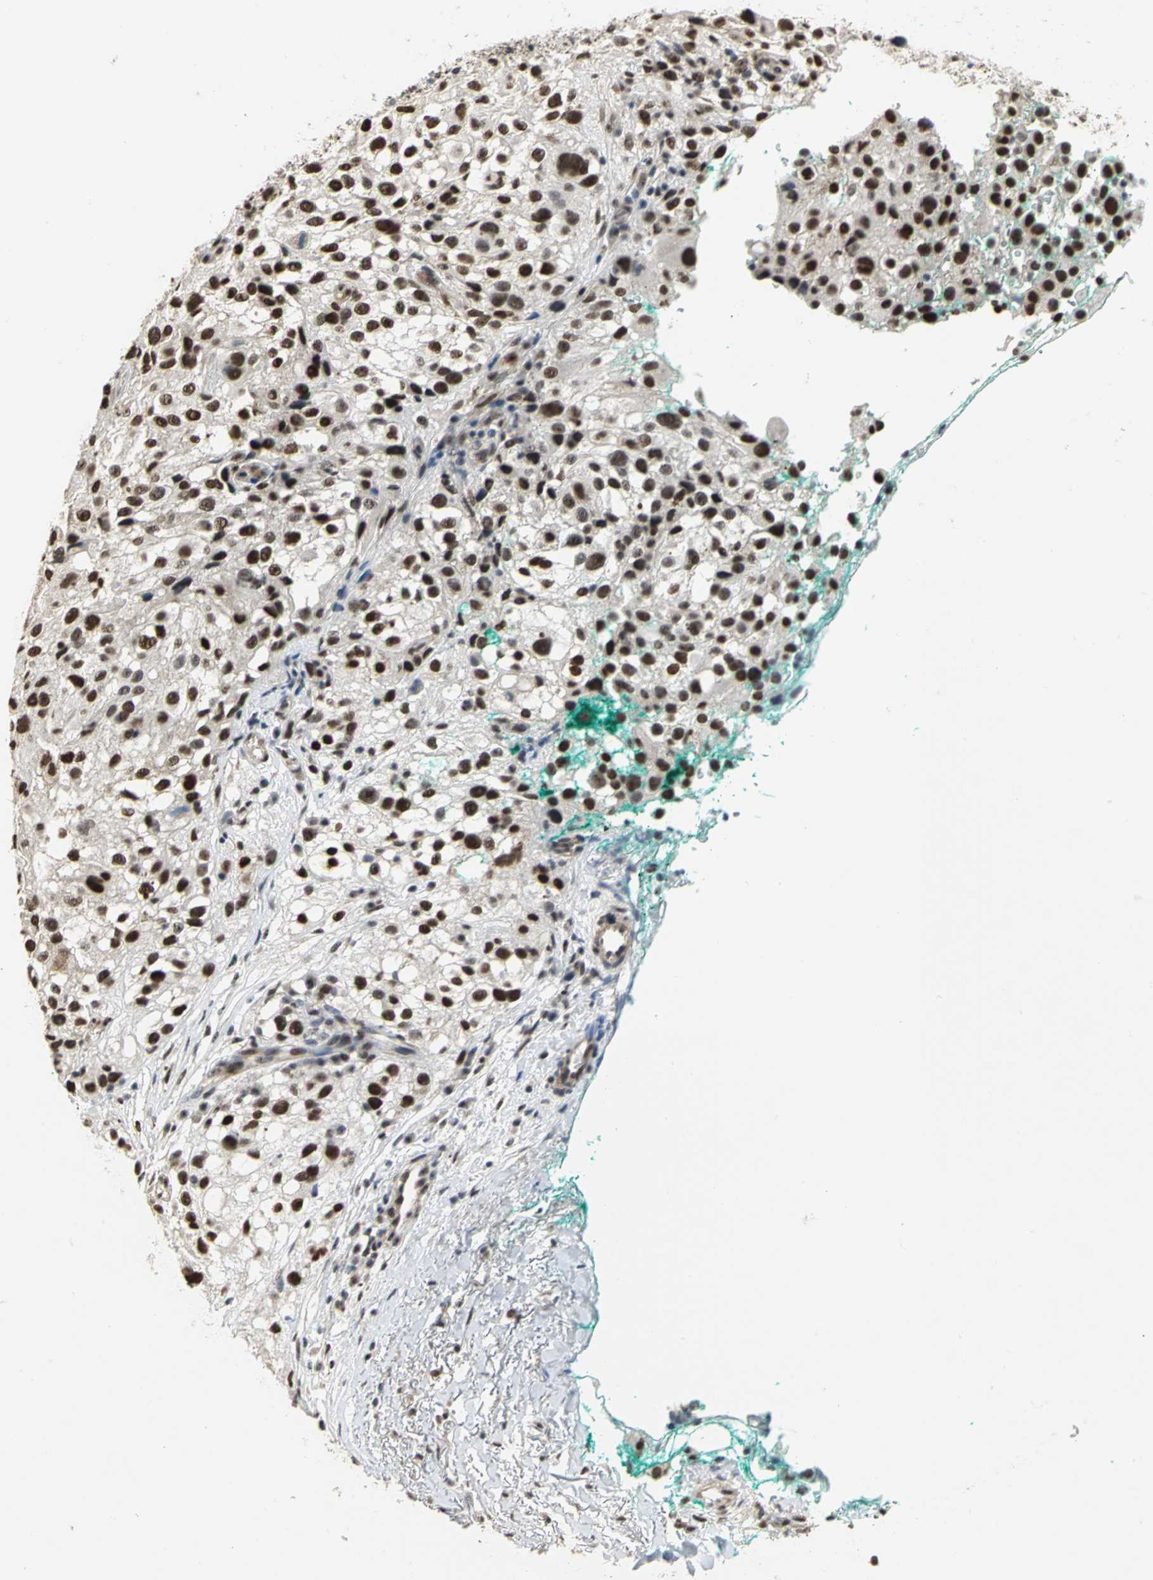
{"staining": {"intensity": "strong", "quantity": ">75%", "location": "nuclear"}, "tissue": "melanoma", "cell_type": "Tumor cells", "image_type": "cancer", "snomed": [{"axis": "morphology", "description": "Necrosis, NOS"}, {"axis": "morphology", "description": "Malignant melanoma, NOS"}, {"axis": "topography", "description": "Skin"}], "caption": "Tumor cells show high levels of strong nuclear expression in approximately >75% of cells in melanoma.", "gene": "CCDC88C", "patient": {"sex": "female", "age": 87}}